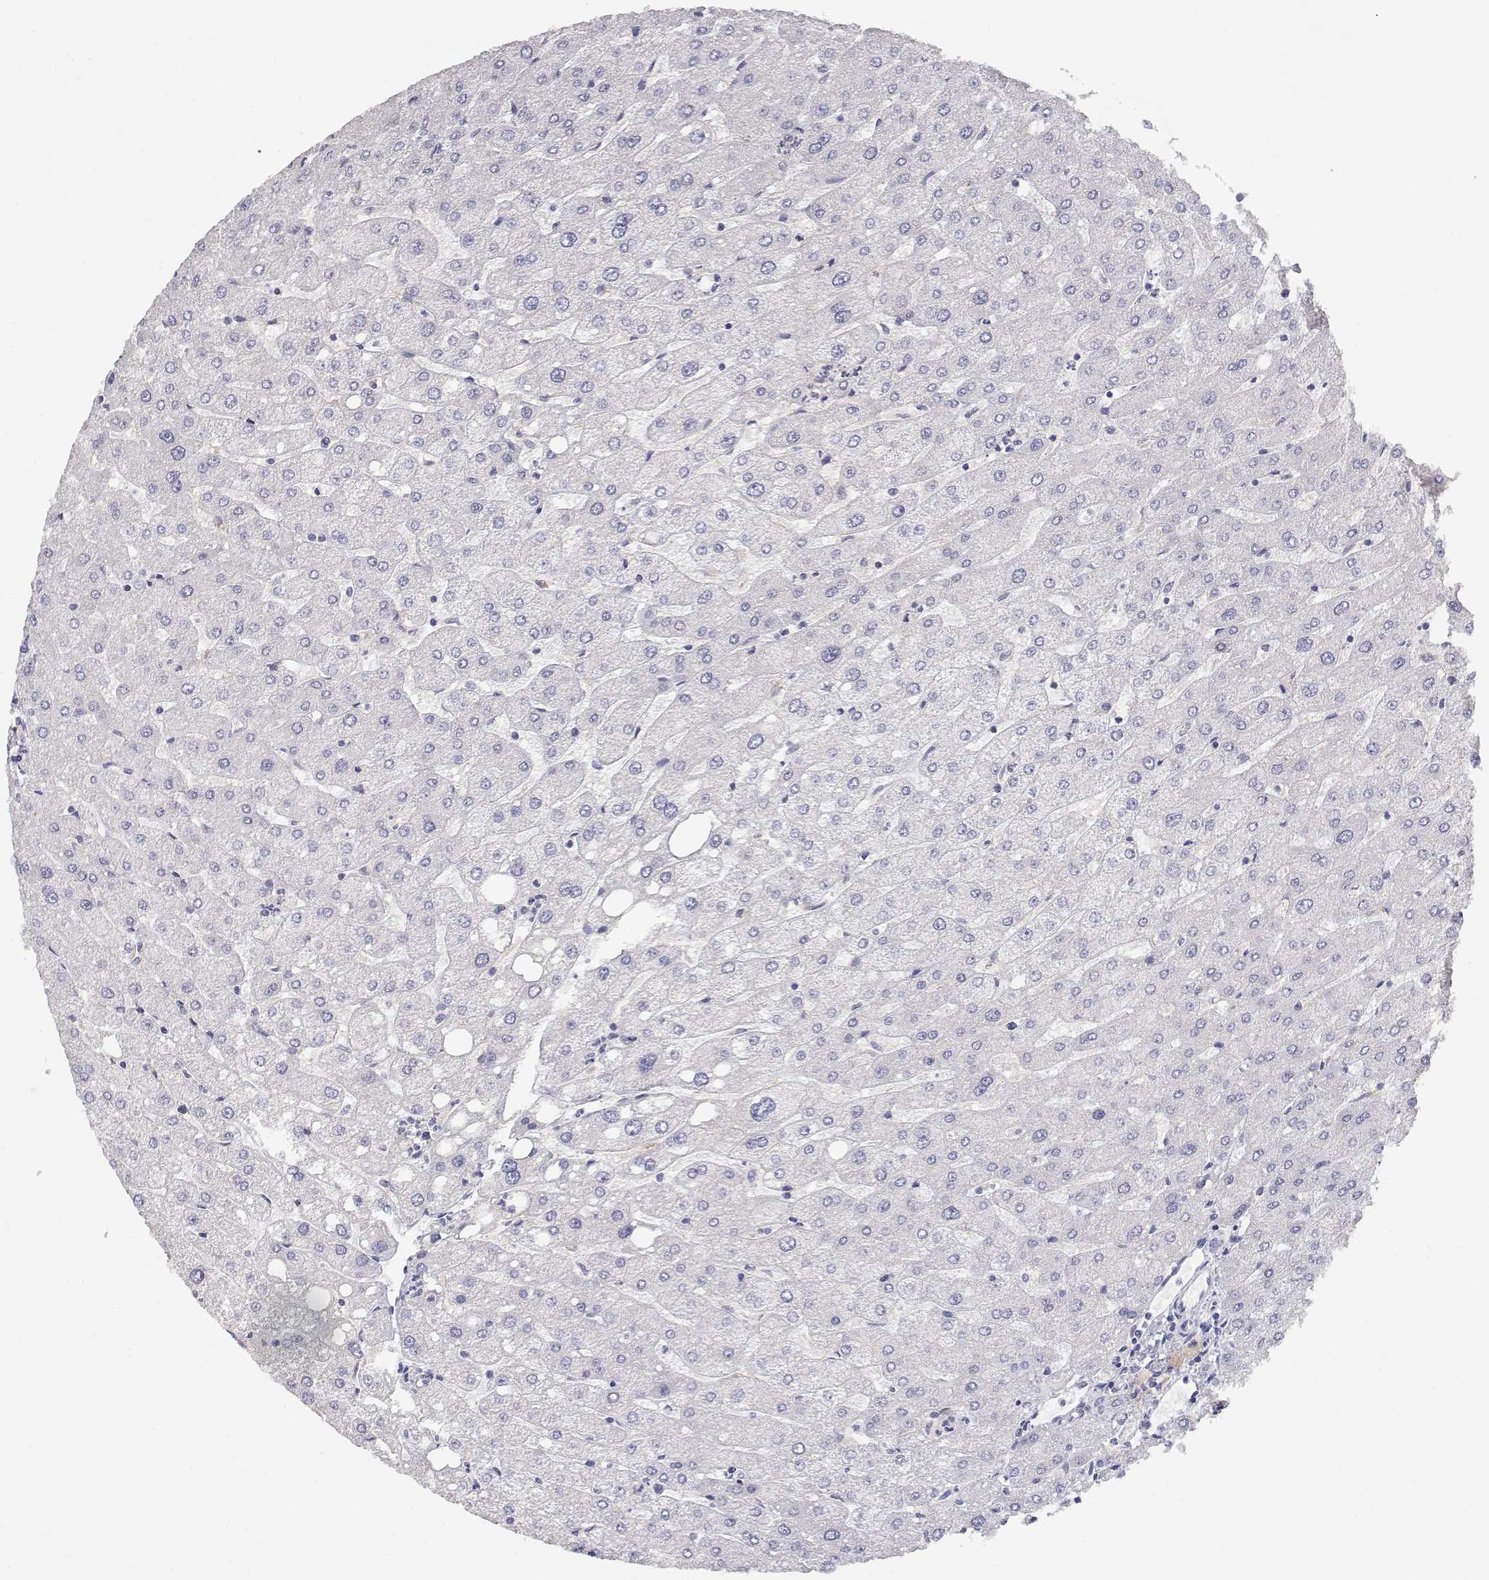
{"staining": {"intensity": "negative", "quantity": "none", "location": "none"}, "tissue": "liver", "cell_type": "Cholangiocytes", "image_type": "normal", "snomed": [{"axis": "morphology", "description": "Normal tissue, NOS"}, {"axis": "topography", "description": "Liver"}], "caption": "Cholangiocytes show no significant protein staining in unremarkable liver. Brightfield microscopy of immunohistochemistry stained with DAB (brown) and hematoxylin (blue), captured at high magnification.", "gene": "ADA", "patient": {"sex": "male", "age": 67}}